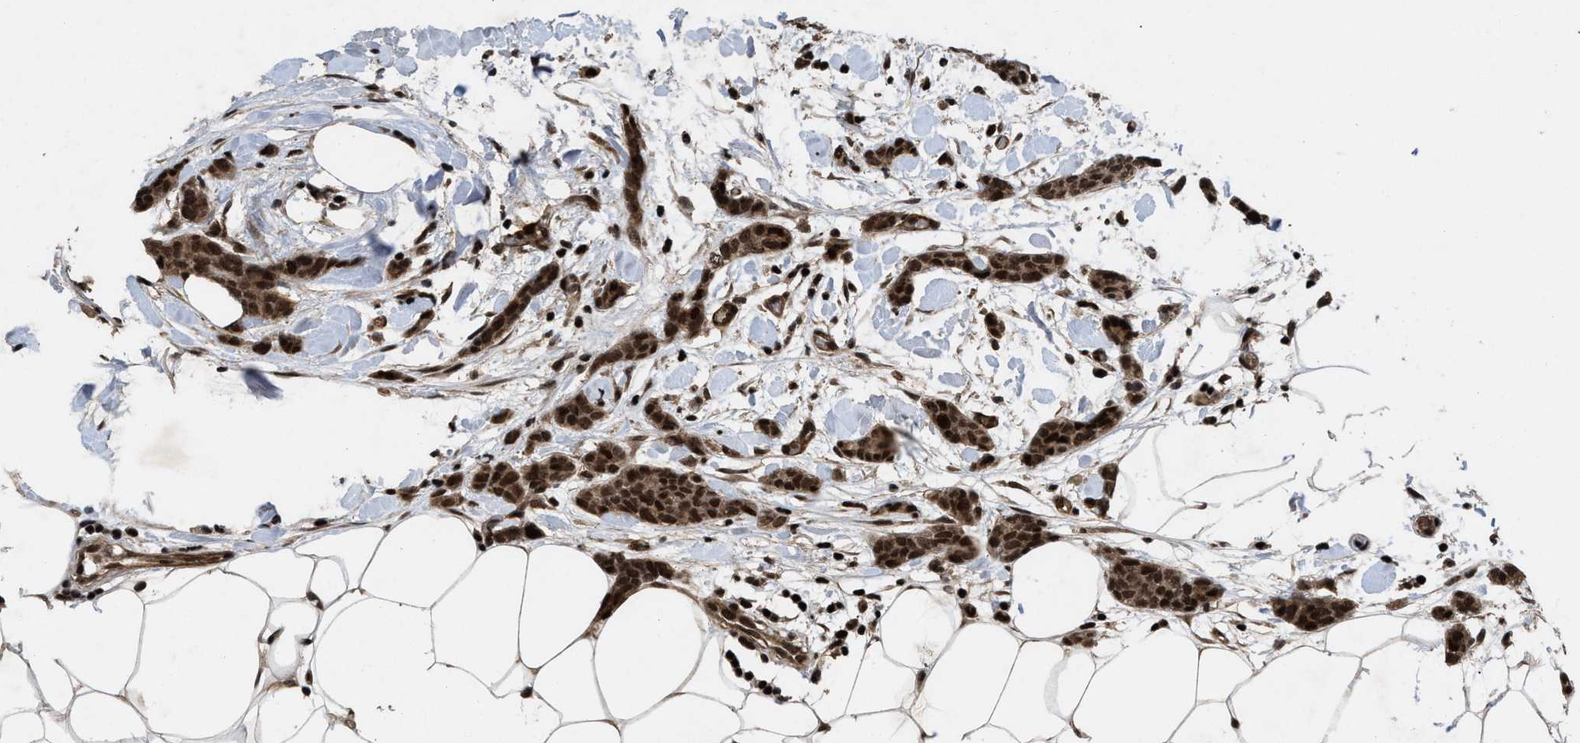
{"staining": {"intensity": "strong", "quantity": ">75%", "location": "cytoplasmic/membranous,nuclear"}, "tissue": "breast cancer", "cell_type": "Tumor cells", "image_type": "cancer", "snomed": [{"axis": "morphology", "description": "Lobular carcinoma"}, {"axis": "topography", "description": "Skin"}, {"axis": "topography", "description": "Breast"}], "caption": "IHC micrograph of neoplastic tissue: human lobular carcinoma (breast) stained using IHC demonstrates high levels of strong protein expression localized specifically in the cytoplasmic/membranous and nuclear of tumor cells, appearing as a cytoplasmic/membranous and nuclear brown color.", "gene": "WIZ", "patient": {"sex": "female", "age": 46}}